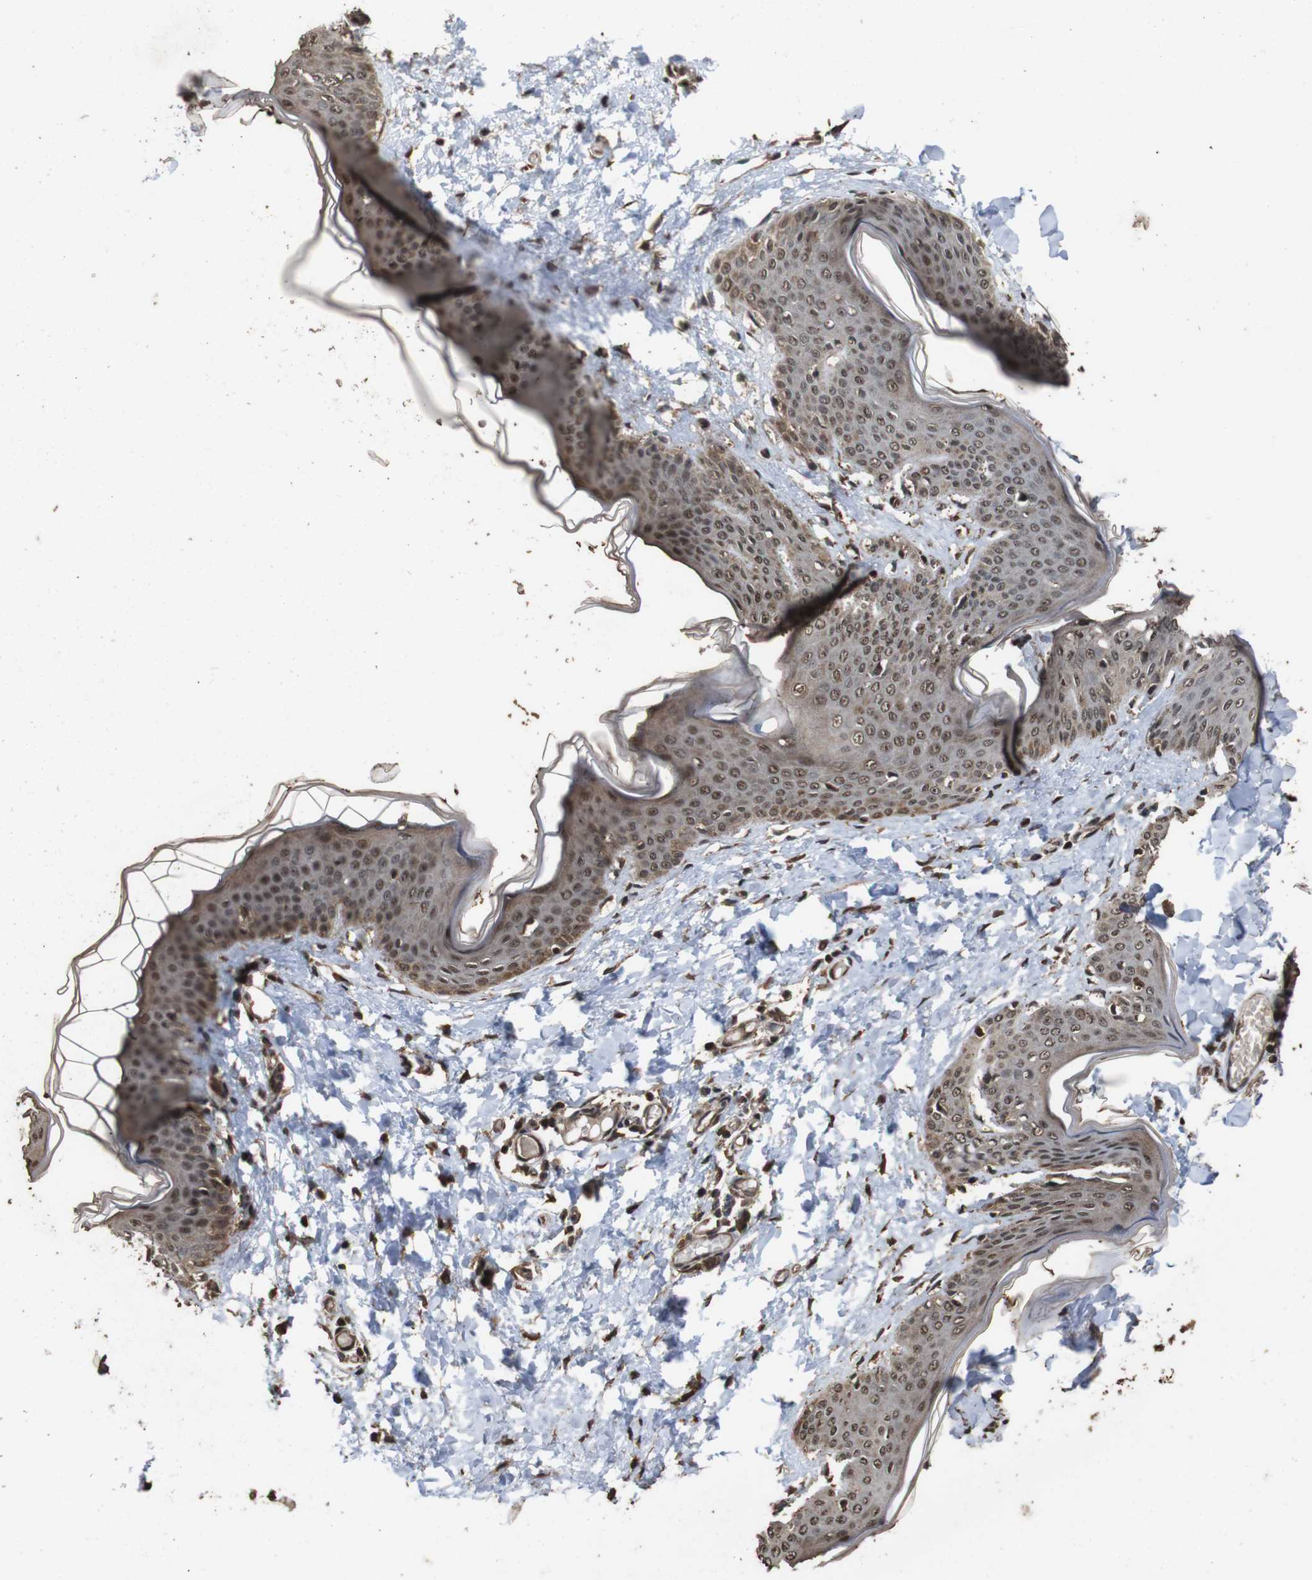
{"staining": {"intensity": "strong", "quantity": ">75%", "location": "cytoplasmic/membranous"}, "tissue": "skin", "cell_type": "Fibroblasts", "image_type": "normal", "snomed": [{"axis": "morphology", "description": "Normal tissue, NOS"}, {"axis": "topography", "description": "Skin"}], "caption": "Skin stained with immunohistochemistry shows strong cytoplasmic/membranous staining in approximately >75% of fibroblasts. The staining was performed using DAB (3,3'-diaminobenzidine), with brown indicating positive protein expression. Nuclei are stained blue with hematoxylin.", "gene": "RRAS2", "patient": {"sex": "female", "age": 17}}